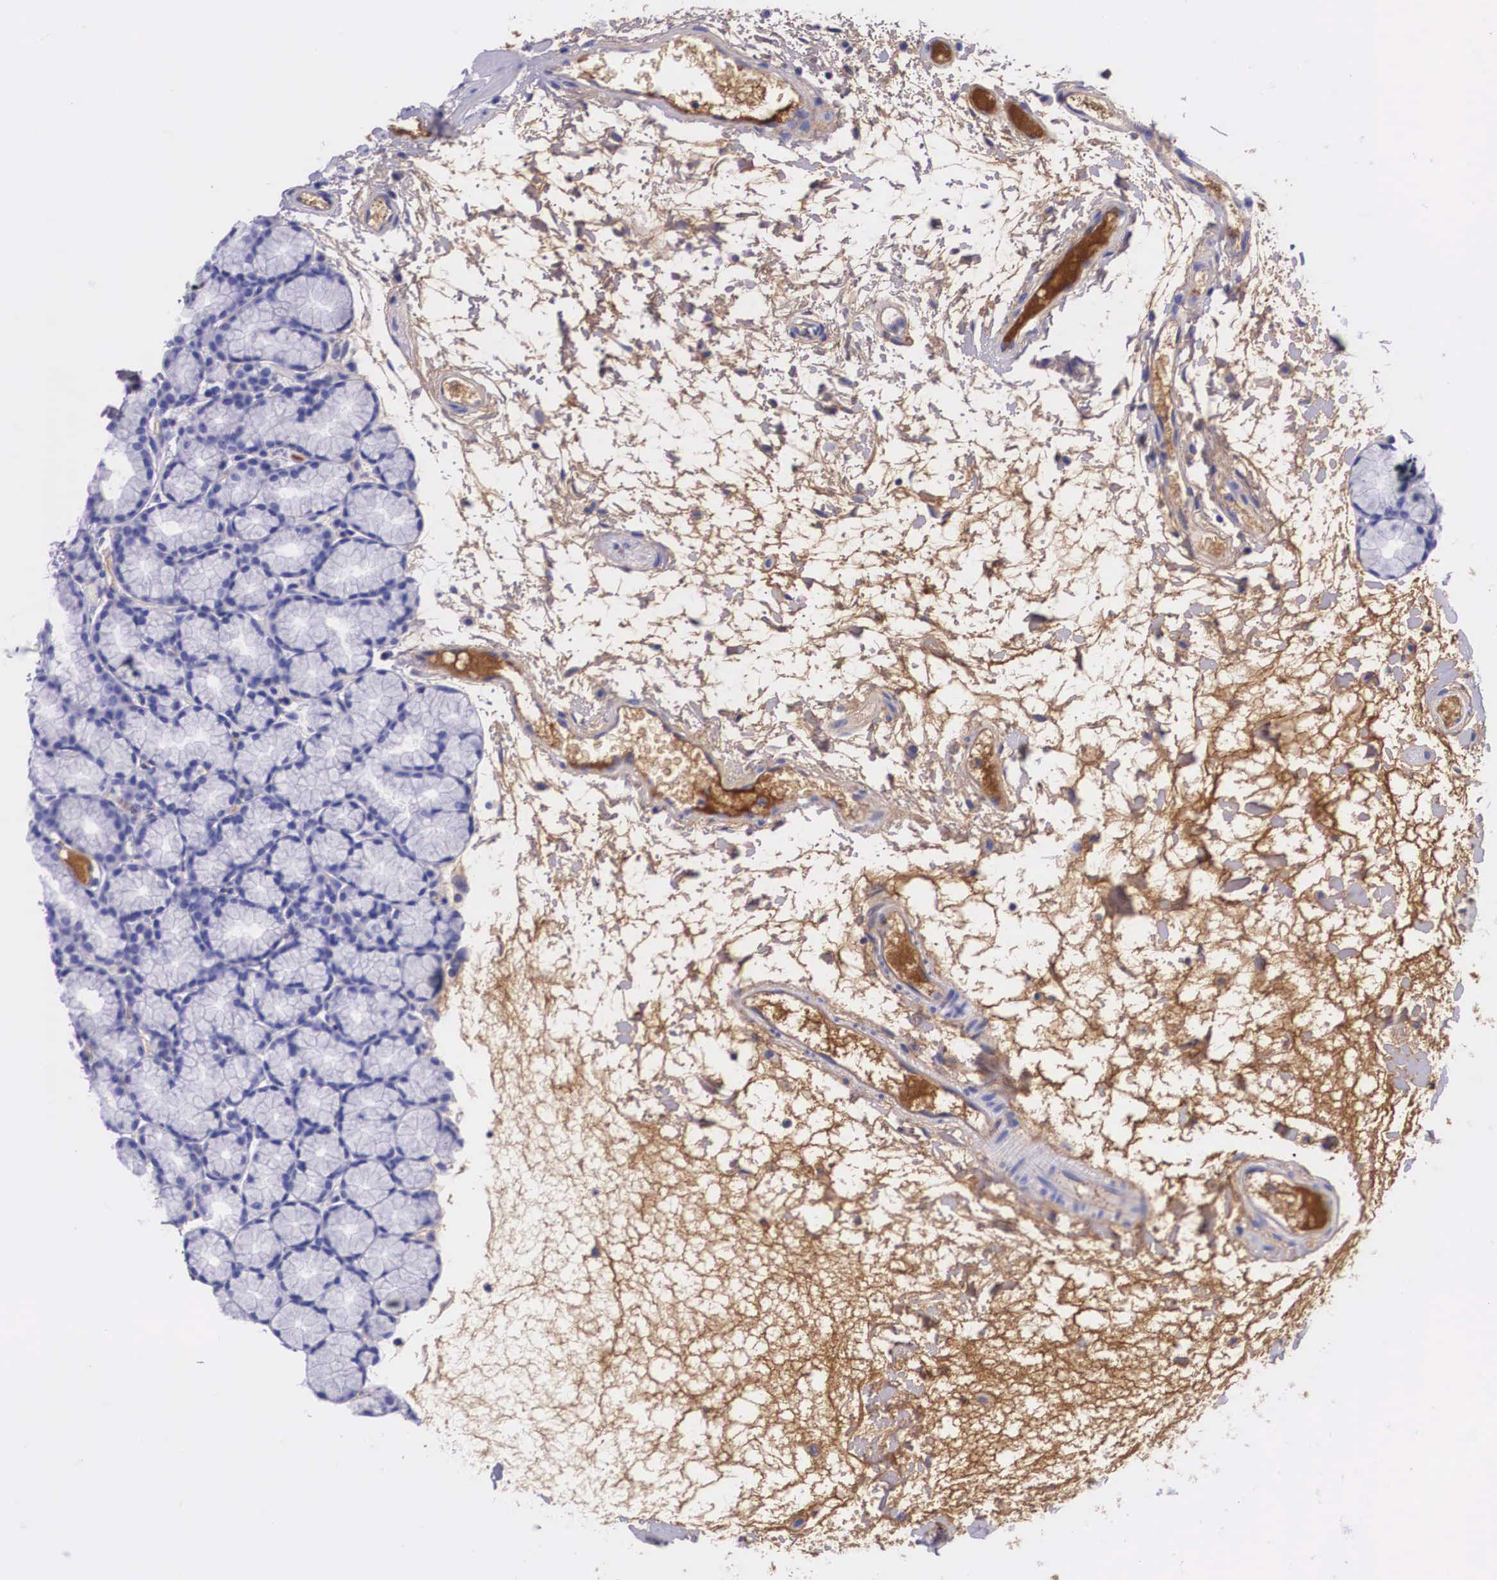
{"staining": {"intensity": "negative", "quantity": "none", "location": "none"}, "tissue": "duodenum", "cell_type": "Glandular cells", "image_type": "normal", "snomed": [{"axis": "morphology", "description": "Normal tissue, NOS"}, {"axis": "topography", "description": "Duodenum"}], "caption": "Immunohistochemistry micrograph of unremarkable duodenum stained for a protein (brown), which displays no expression in glandular cells.", "gene": "PLG", "patient": {"sex": "female", "age": 48}}